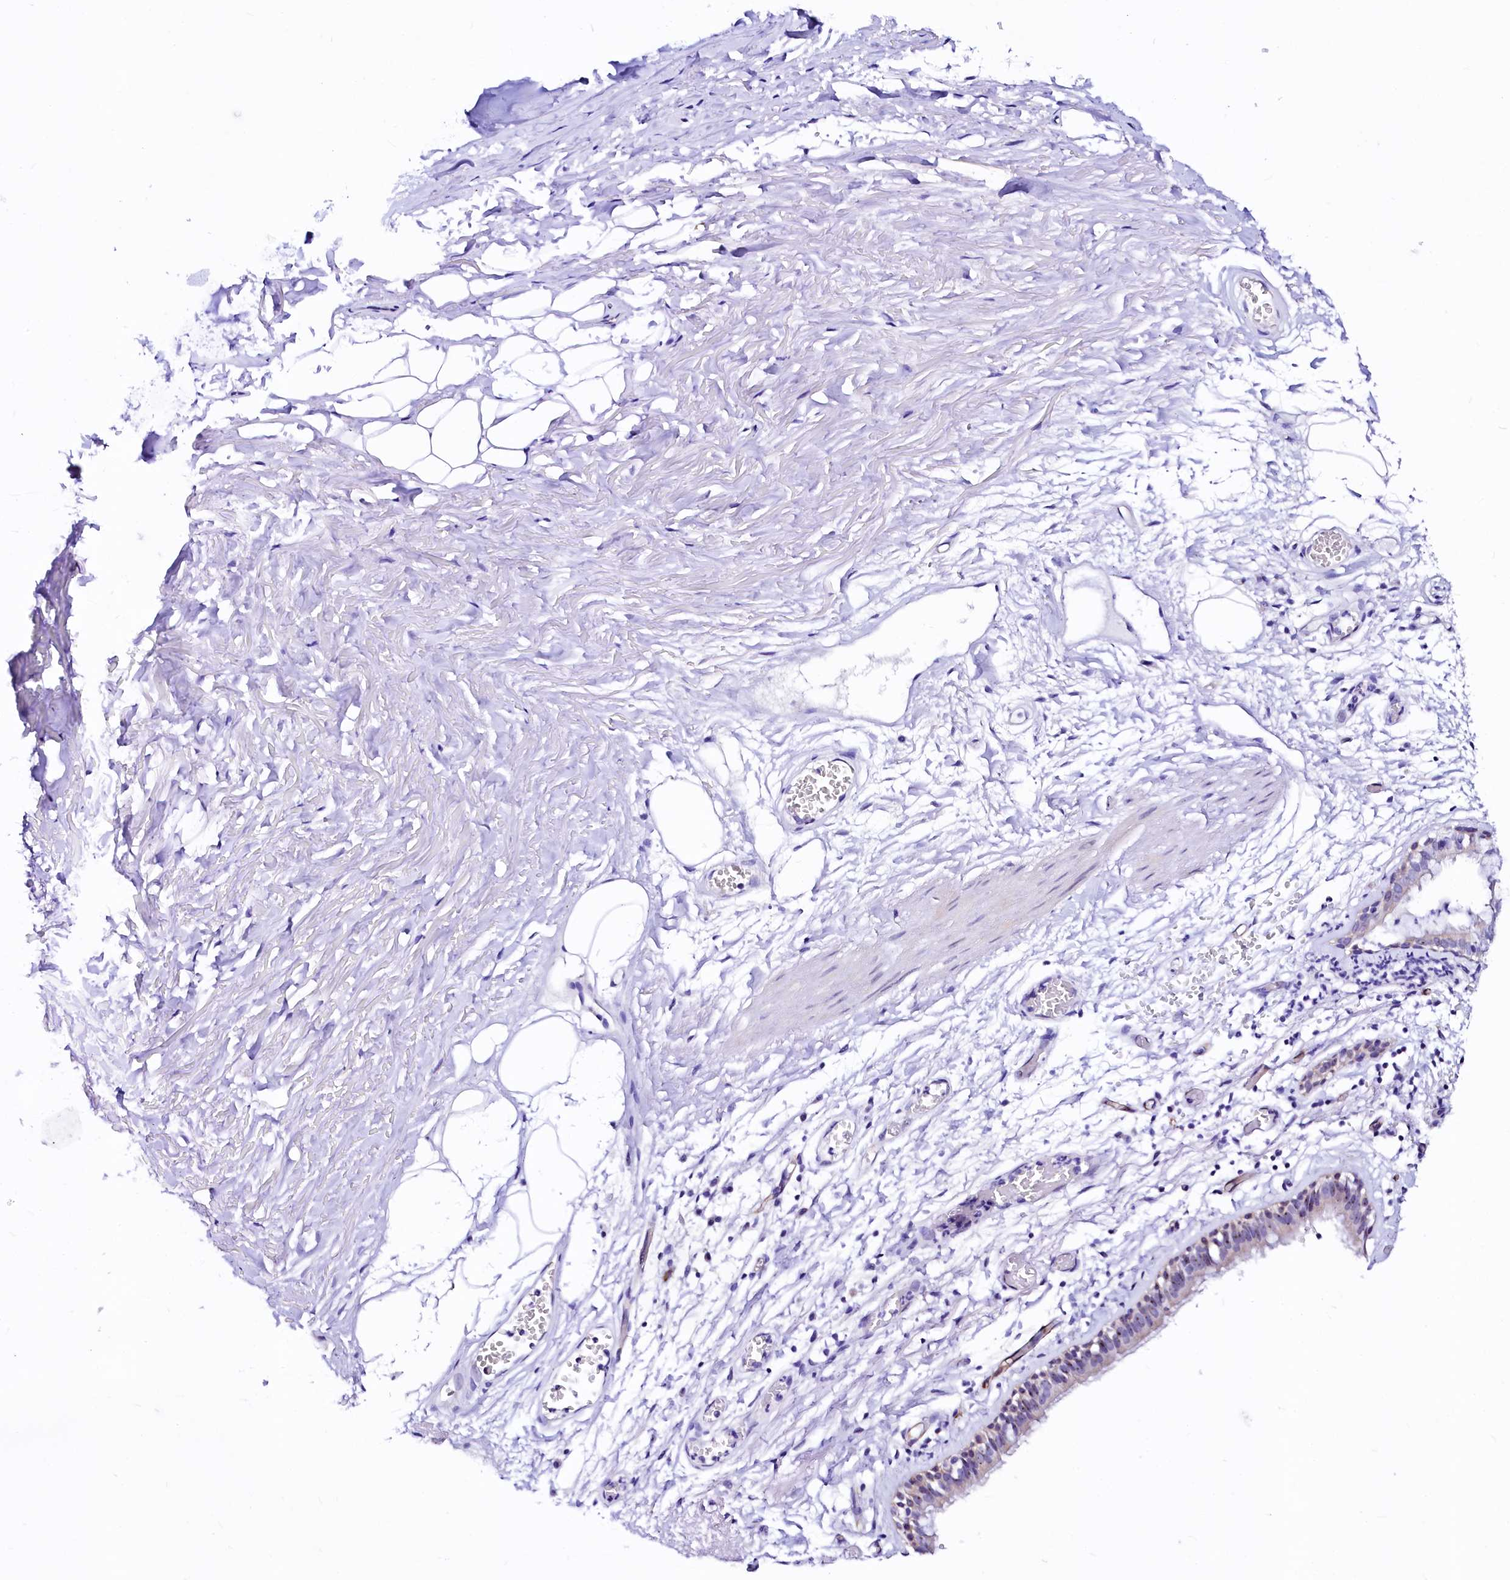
{"staining": {"intensity": "moderate", "quantity": "<25%", "location": "nuclear"}, "tissue": "bronchus", "cell_type": "Respiratory epithelial cells", "image_type": "normal", "snomed": [{"axis": "morphology", "description": "Normal tissue, NOS"}, {"axis": "topography", "description": "Bronchus"}, {"axis": "topography", "description": "Lung"}], "caption": "Brown immunohistochemical staining in unremarkable human bronchus reveals moderate nuclear staining in approximately <25% of respiratory epithelial cells. Using DAB (brown) and hematoxylin (blue) stains, captured at high magnification using brightfield microscopy.", "gene": "SFR1", "patient": {"sex": "male", "age": 56}}